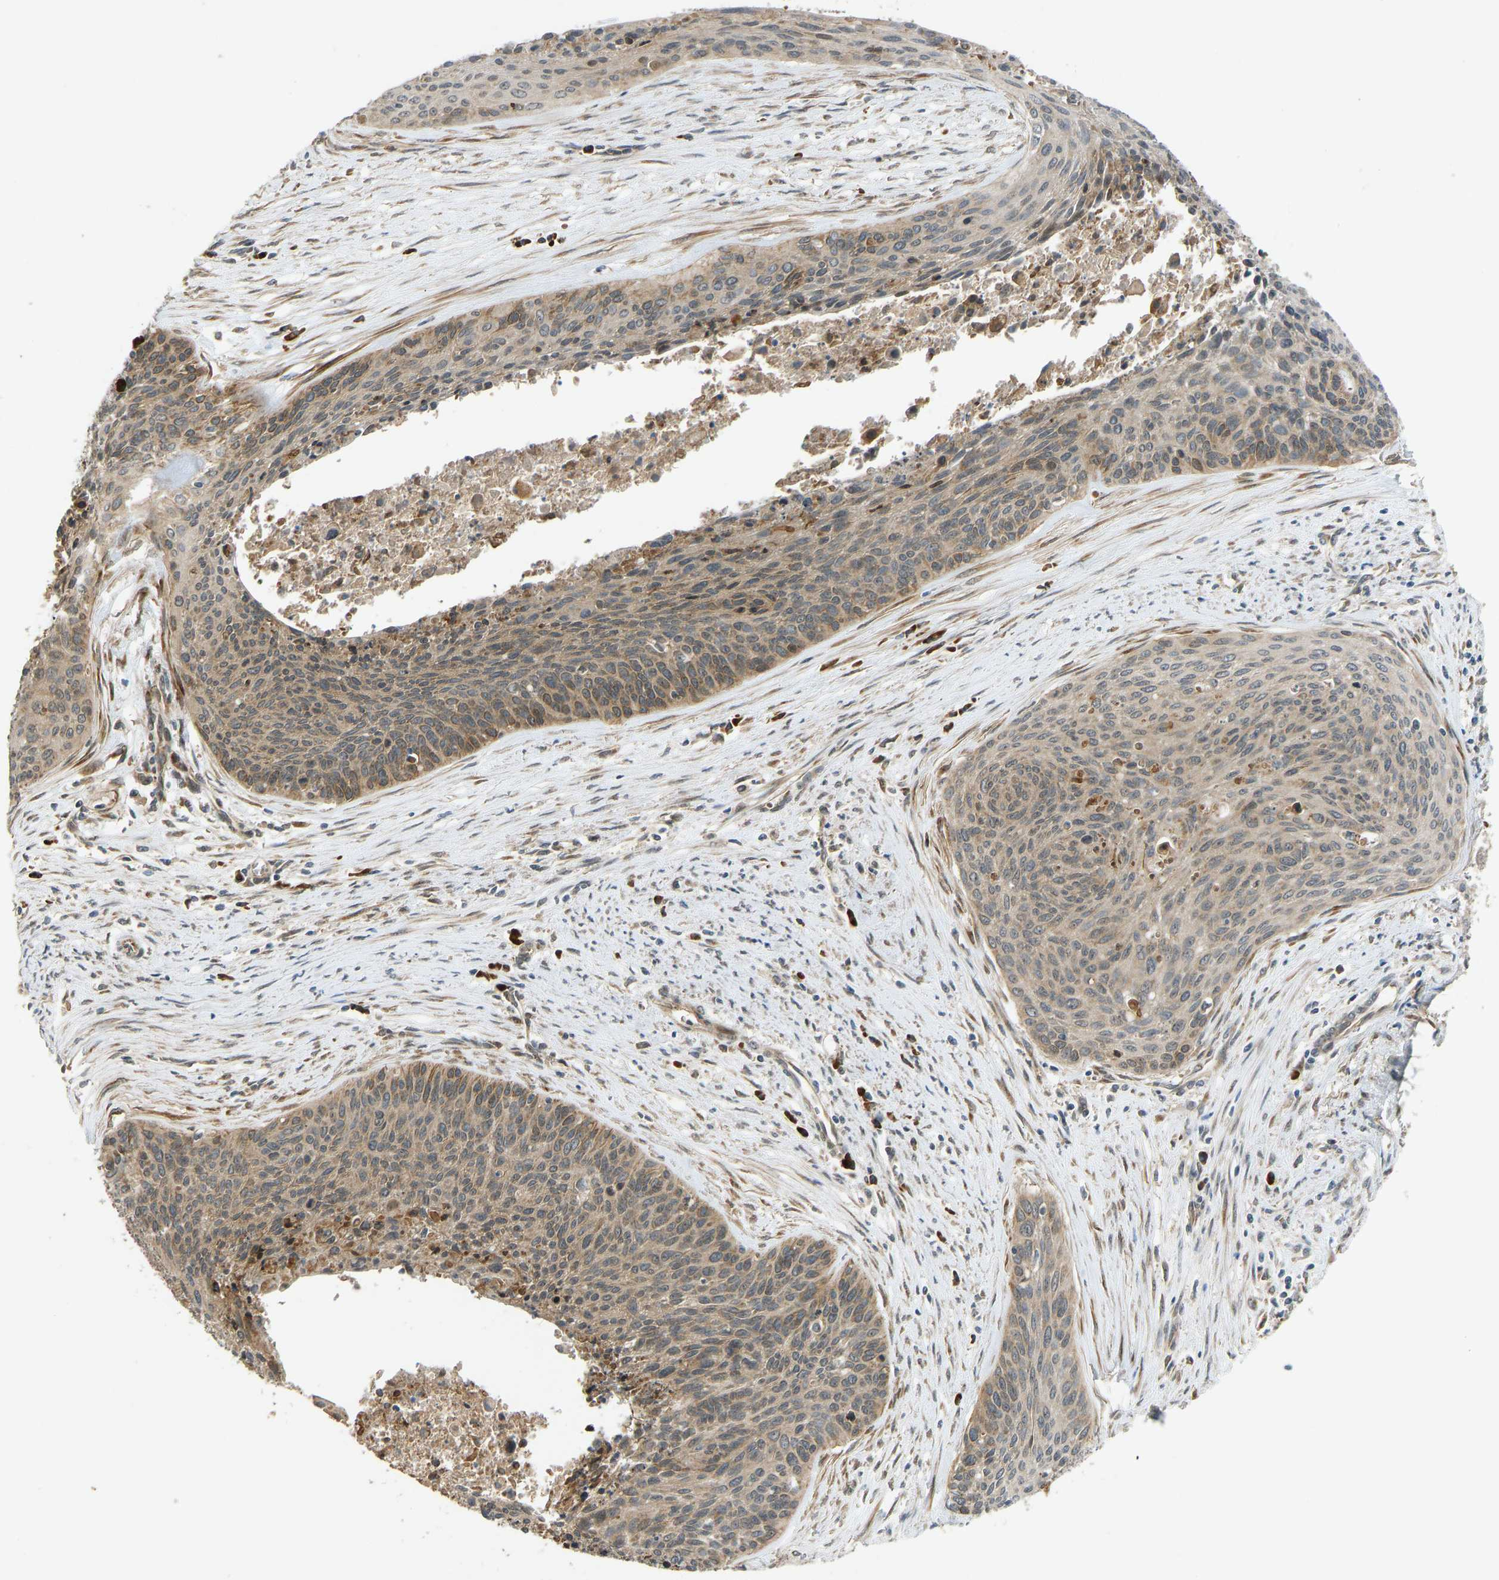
{"staining": {"intensity": "moderate", "quantity": ">75%", "location": "cytoplasmic/membranous"}, "tissue": "cervical cancer", "cell_type": "Tumor cells", "image_type": "cancer", "snomed": [{"axis": "morphology", "description": "Squamous cell carcinoma, NOS"}, {"axis": "topography", "description": "Cervix"}], "caption": "Immunohistochemistry of human squamous cell carcinoma (cervical) reveals medium levels of moderate cytoplasmic/membranous positivity in approximately >75% of tumor cells.", "gene": "RPN2", "patient": {"sex": "female", "age": 55}}